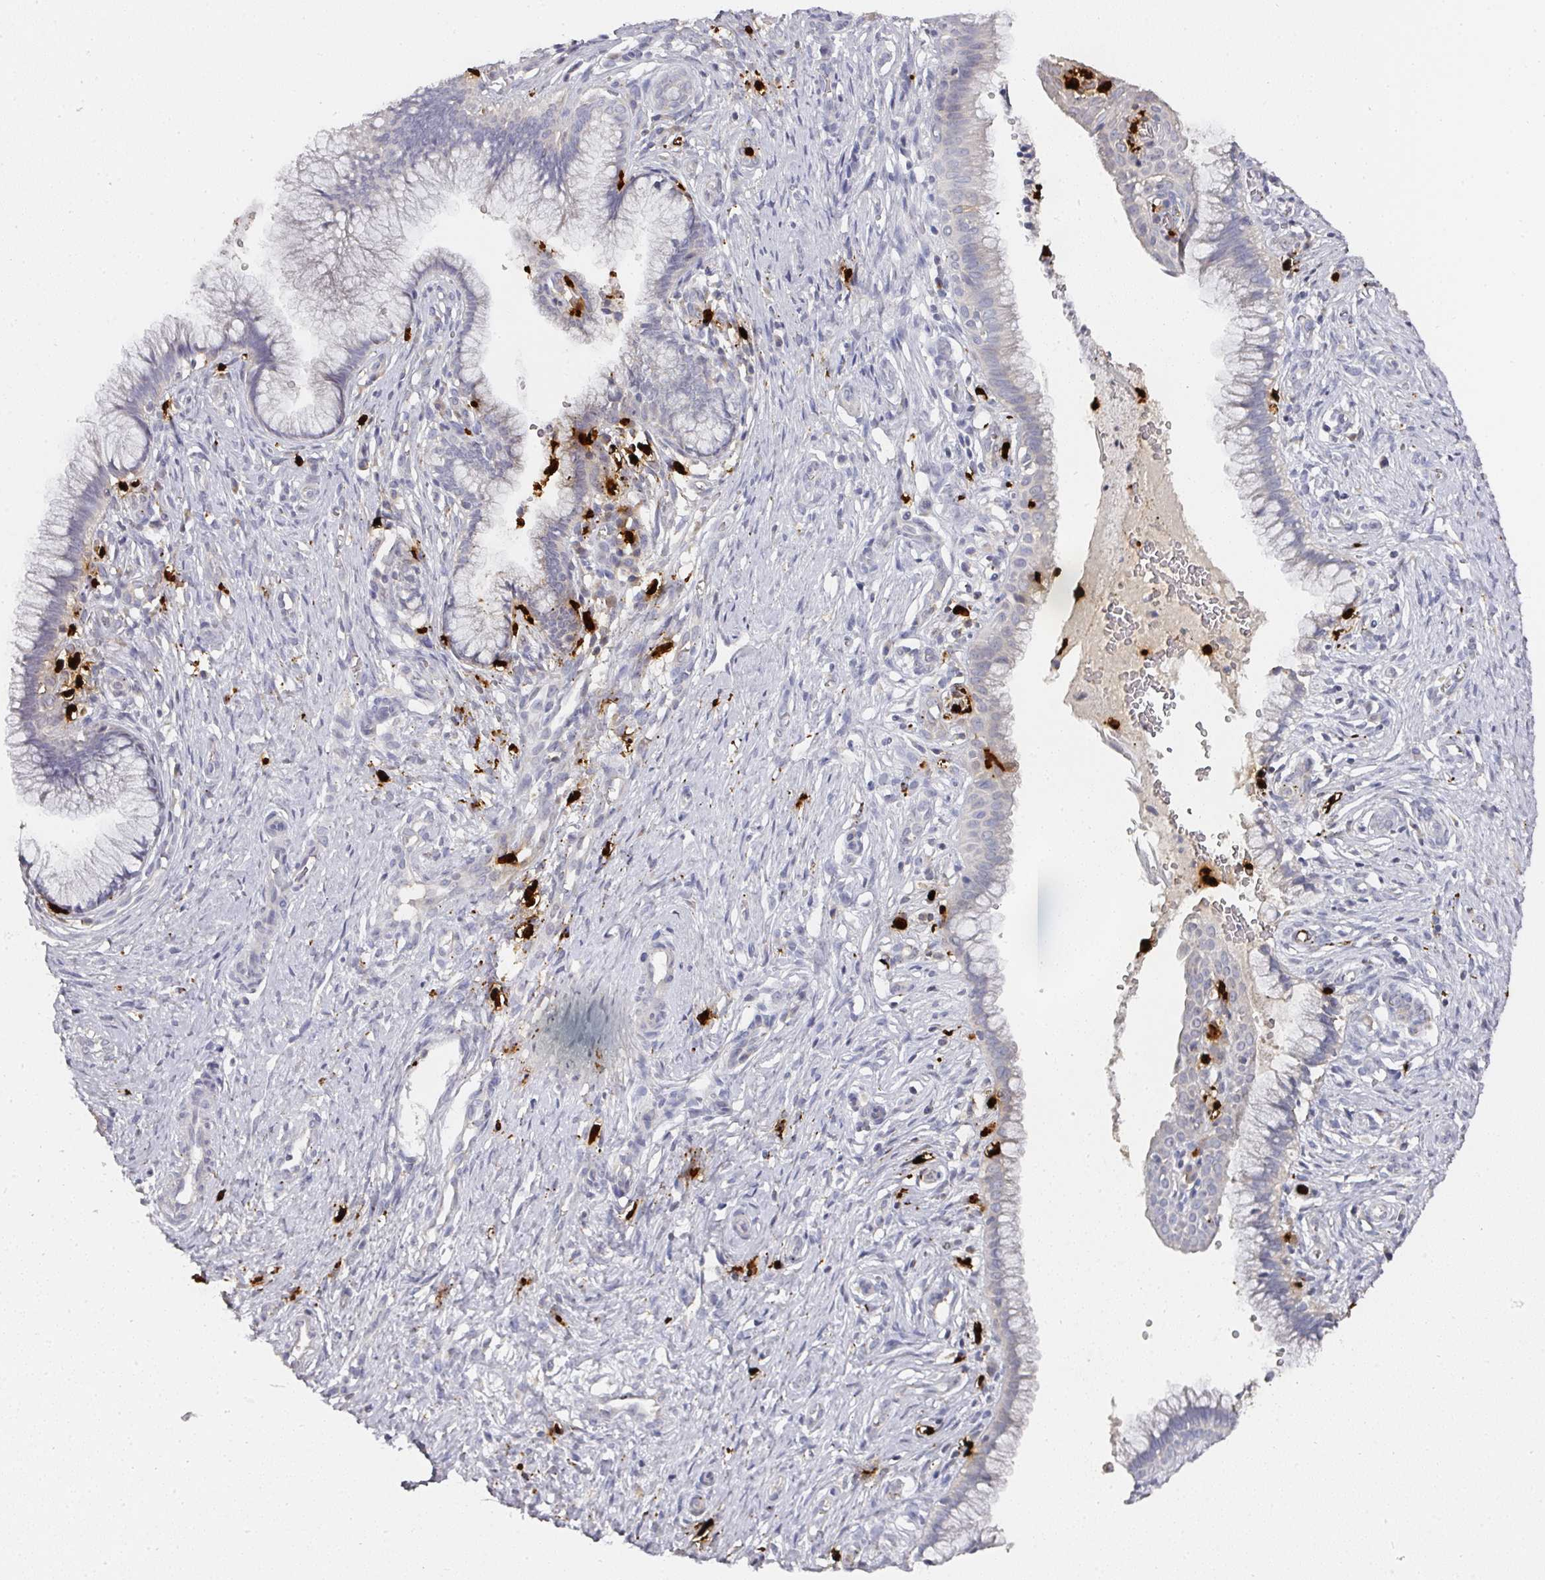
{"staining": {"intensity": "negative", "quantity": "none", "location": "none"}, "tissue": "cervix", "cell_type": "Glandular cells", "image_type": "normal", "snomed": [{"axis": "morphology", "description": "Normal tissue, NOS"}, {"axis": "topography", "description": "Cervix"}], "caption": "High magnification brightfield microscopy of normal cervix stained with DAB (brown) and counterstained with hematoxylin (blue): glandular cells show no significant expression.", "gene": "CAMP", "patient": {"sex": "female", "age": 36}}